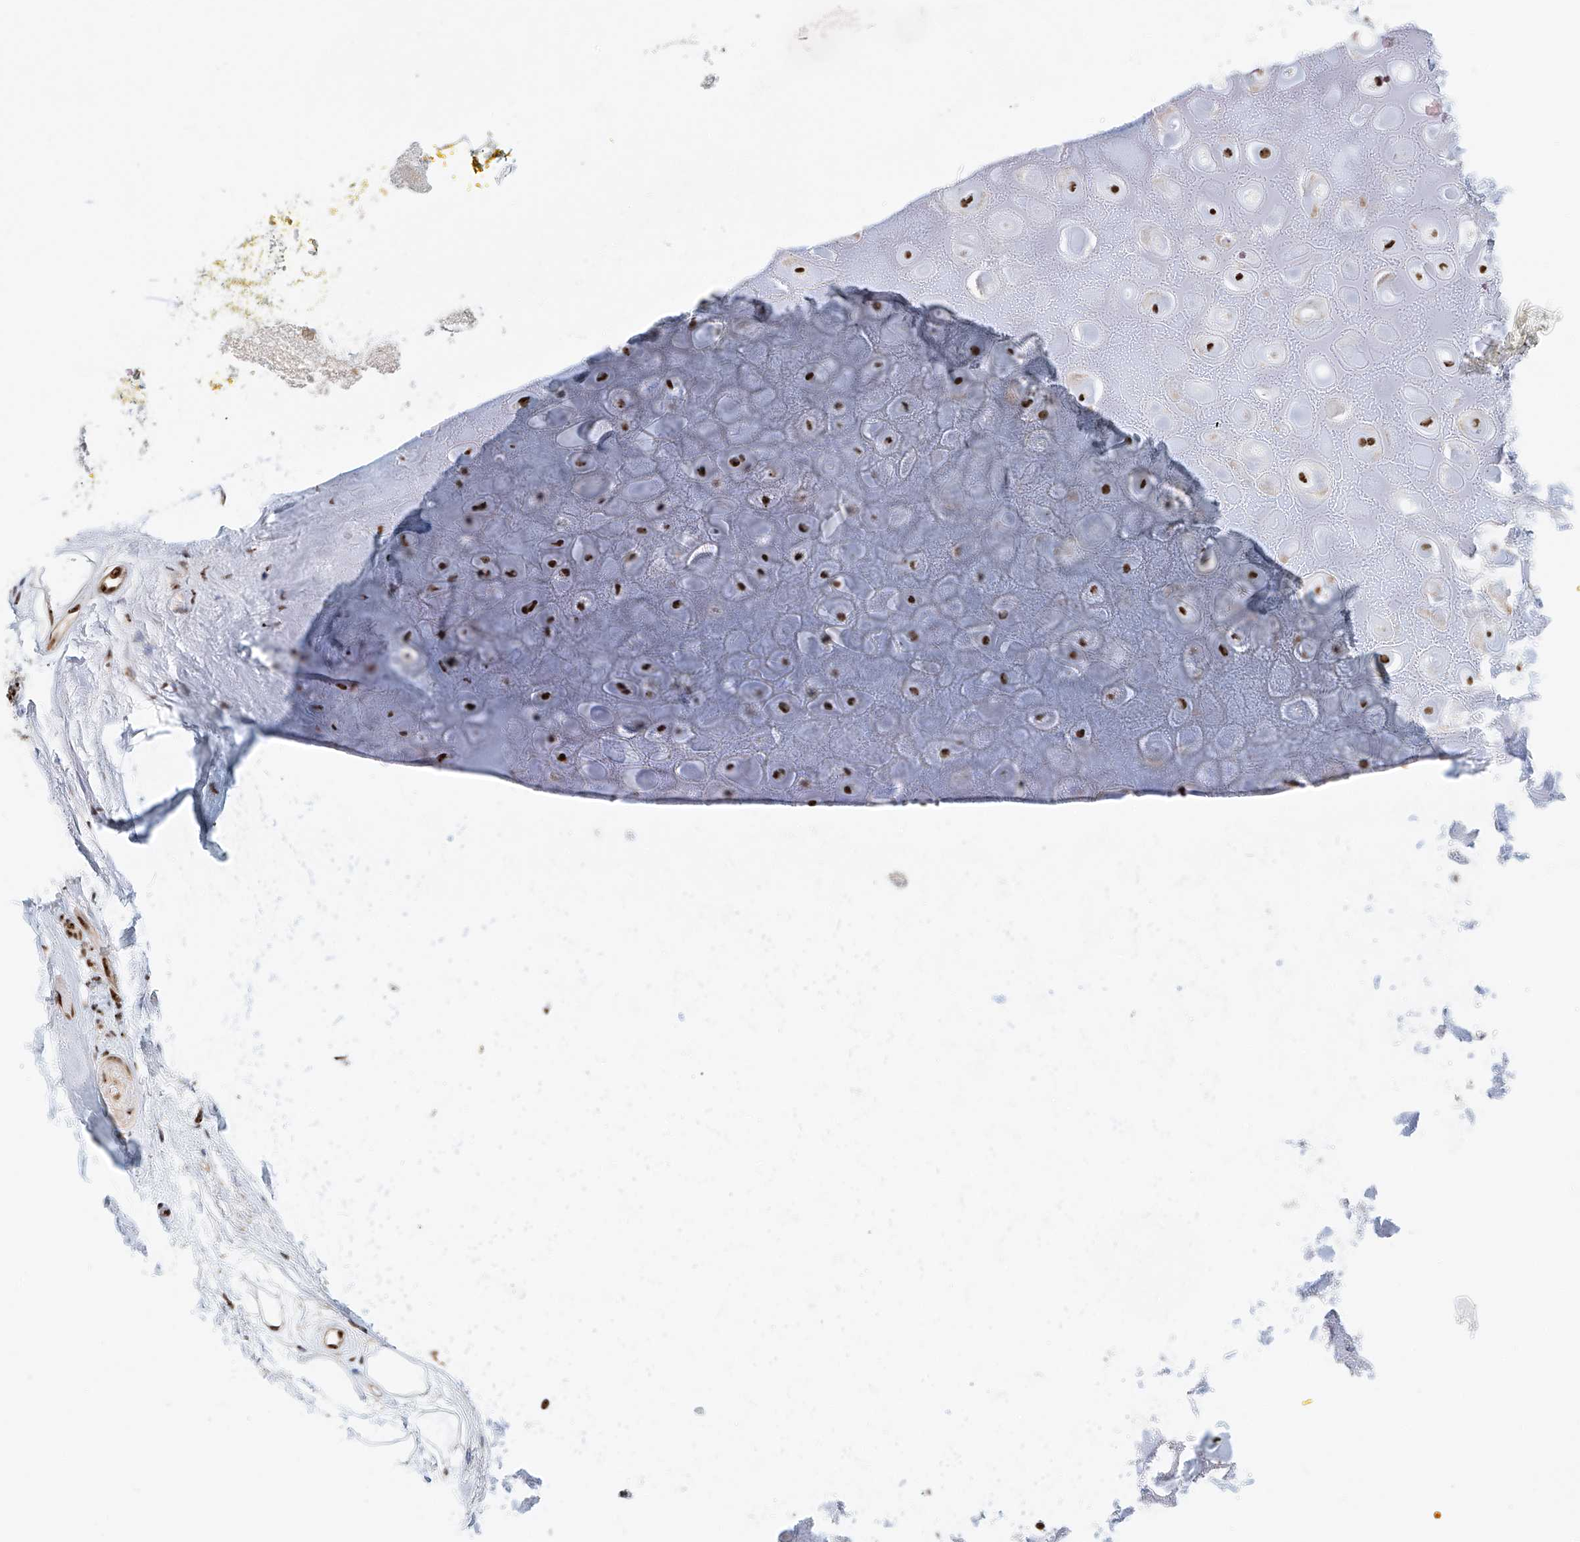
{"staining": {"intensity": "moderate", "quantity": ">75%", "location": "nuclear"}, "tissue": "adipose tissue", "cell_type": "Adipocytes", "image_type": "normal", "snomed": [{"axis": "morphology", "description": "Normal tissue, NOS"}, {"axis": "morphology", "description": "Basal cell carcinoma"}, {"axis": "topography", "description": "Skin"}], "caption": "About >75% of adipocytes in unremarkable human adipose tissue display moderate nuclear protein staining as visualized by brown immunohistochemical staining.", "gene": "PRUNE2", "patient": {"sex": "female", "age": 89}}